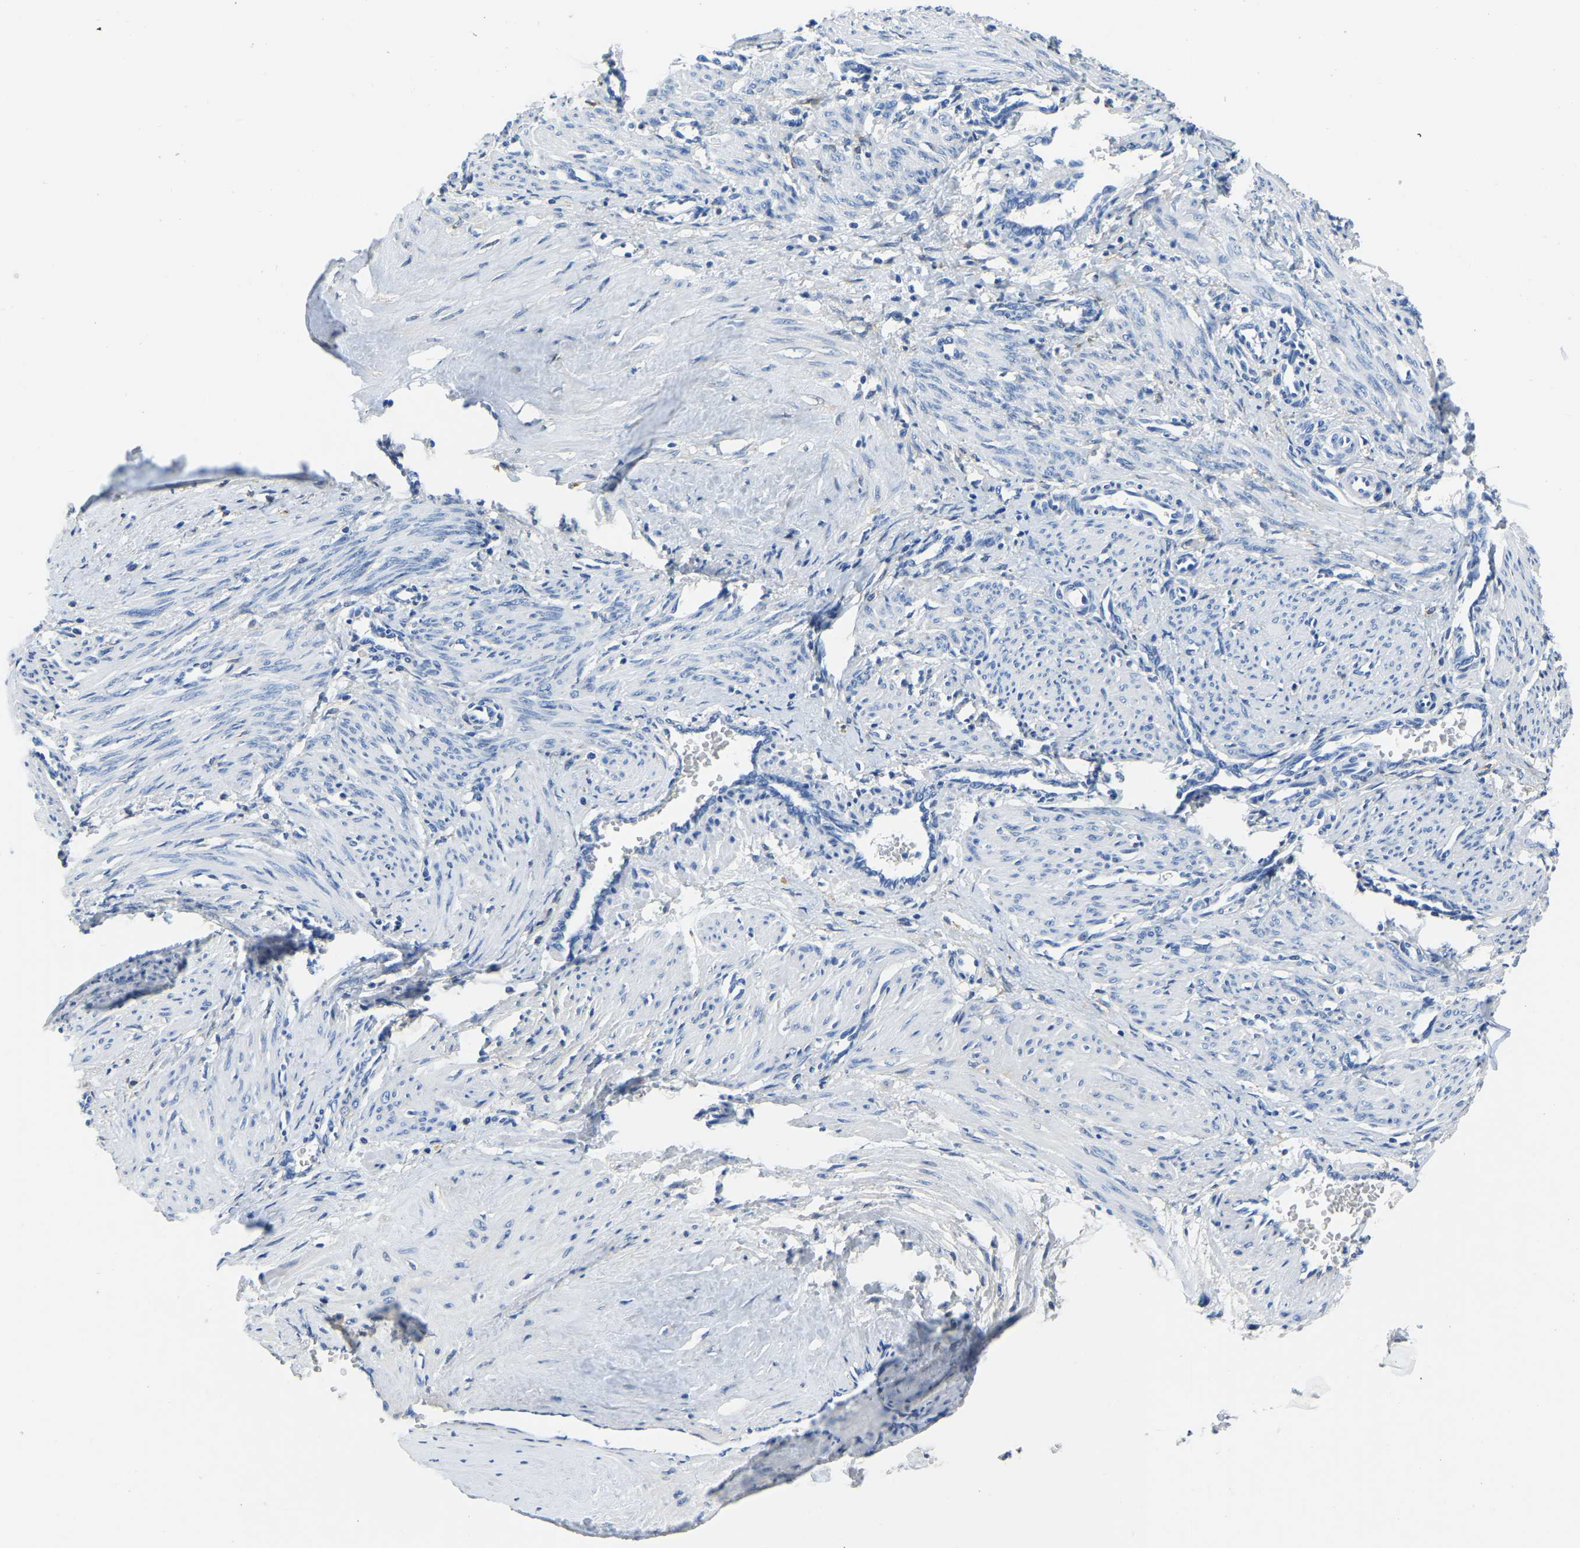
{"staining": {"intensity": "negative", "quantity": "none", "location": "none"}, "tissue": "smooth muscle", "cell_type": "Smooth muscle cells", "image_type": "normal", "snomed": [{"axis": "morphology", "description": "Normal tissue, NOS"}, {"axis": "topography", "description": "Endometrium"}], "caption": "Immunohistochemical staining of benign smooth muscle displays no significant expression in smooth muscle cells.", "gene": "ZDHHC13", "patient": {"sex": "female", "age": 33}}